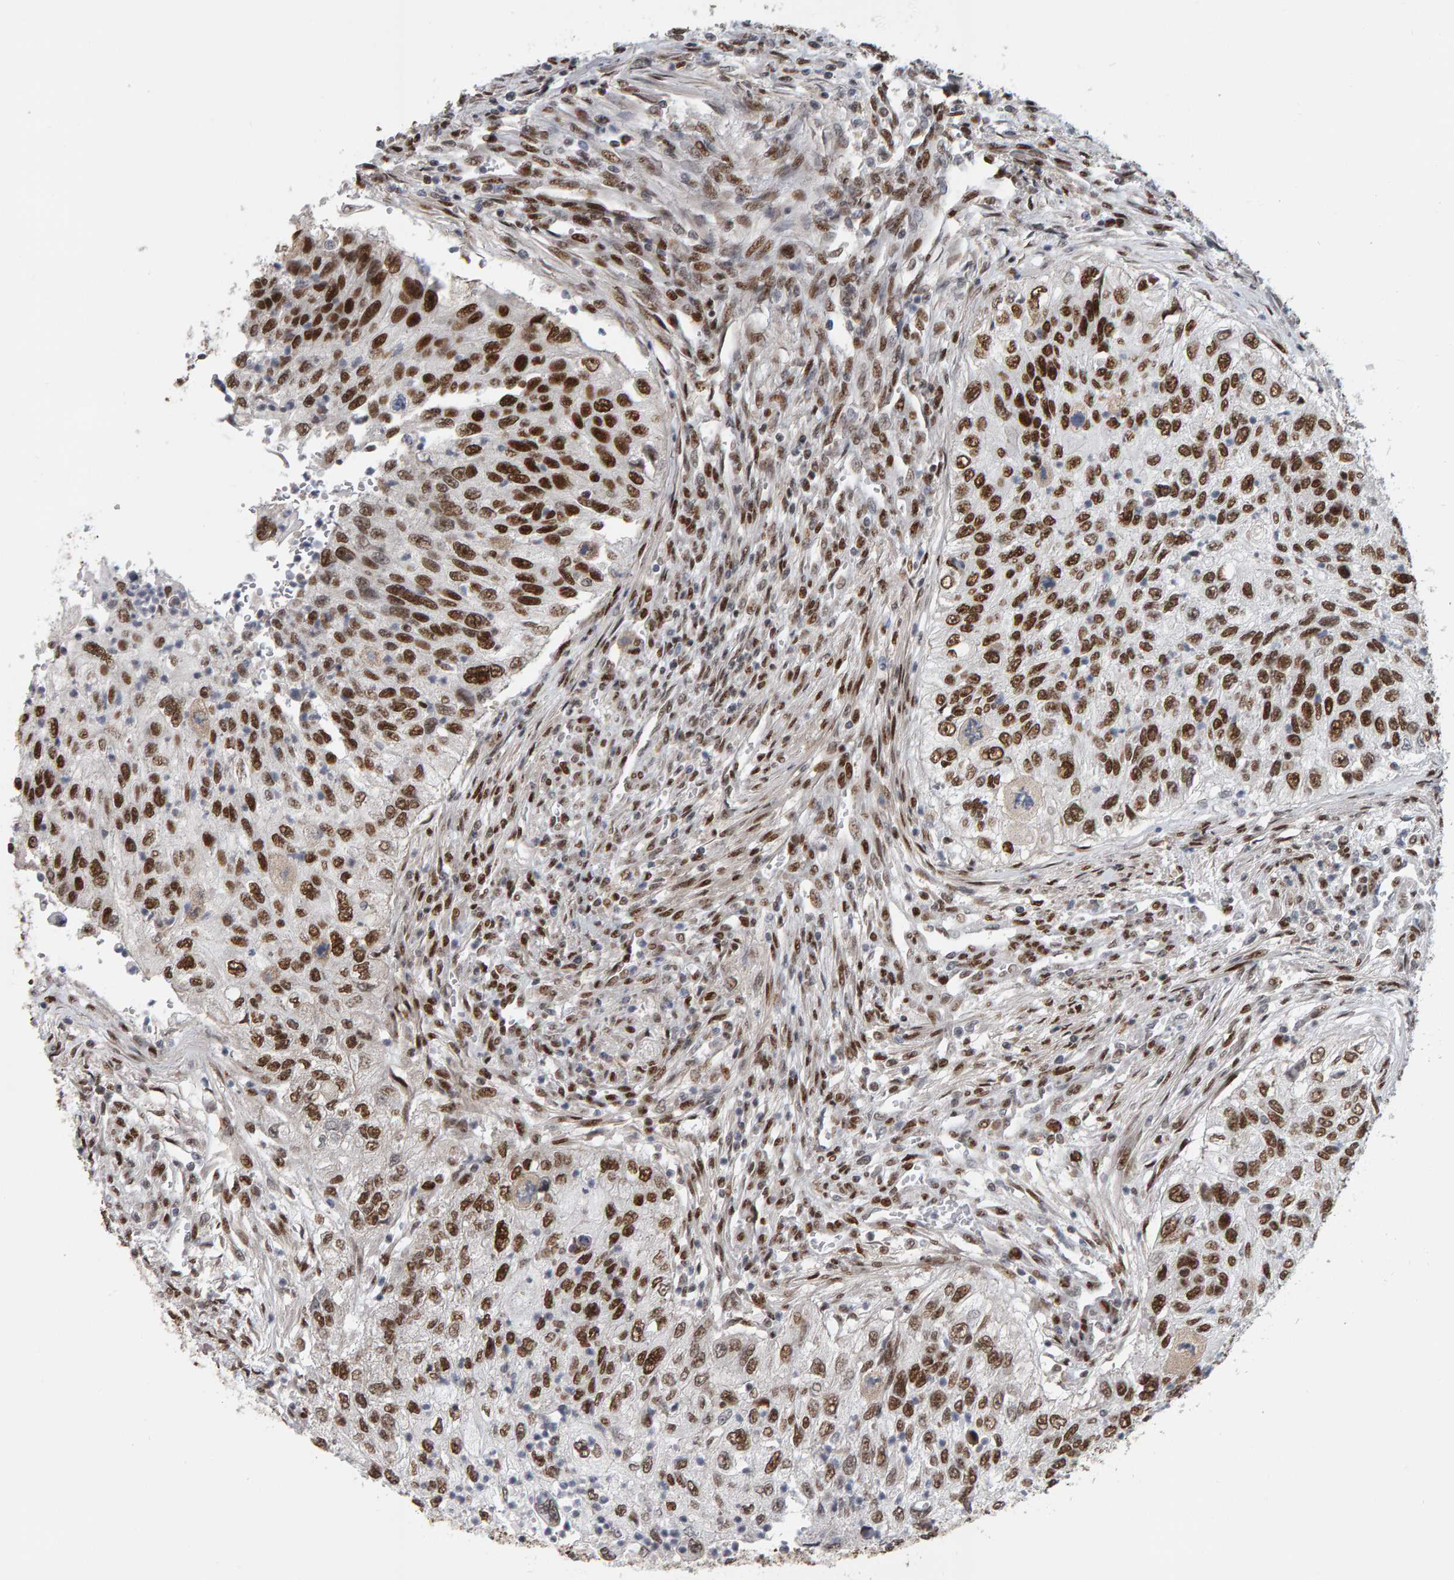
{"staining": {"intensity": "strong", "quantity": ">75%", "location": "nuclear"}, "tissue": "urothelial cancer", "cell_type": "Tumor cells", "image_type": "cancer", "snomed": [{"axis": "morphology", "description": "Urothelial carcinoma, High grade"}, {"axis": "topography", "description": "Urinary bladder"}], "caption": "The image displays immunohistochemical staining of urothelial cancer. There is strong nuclear expression is seen in about >75% of tumor cells.", "gene": "ATF7IP", "patient": {"sex": "female", "age": 60}}